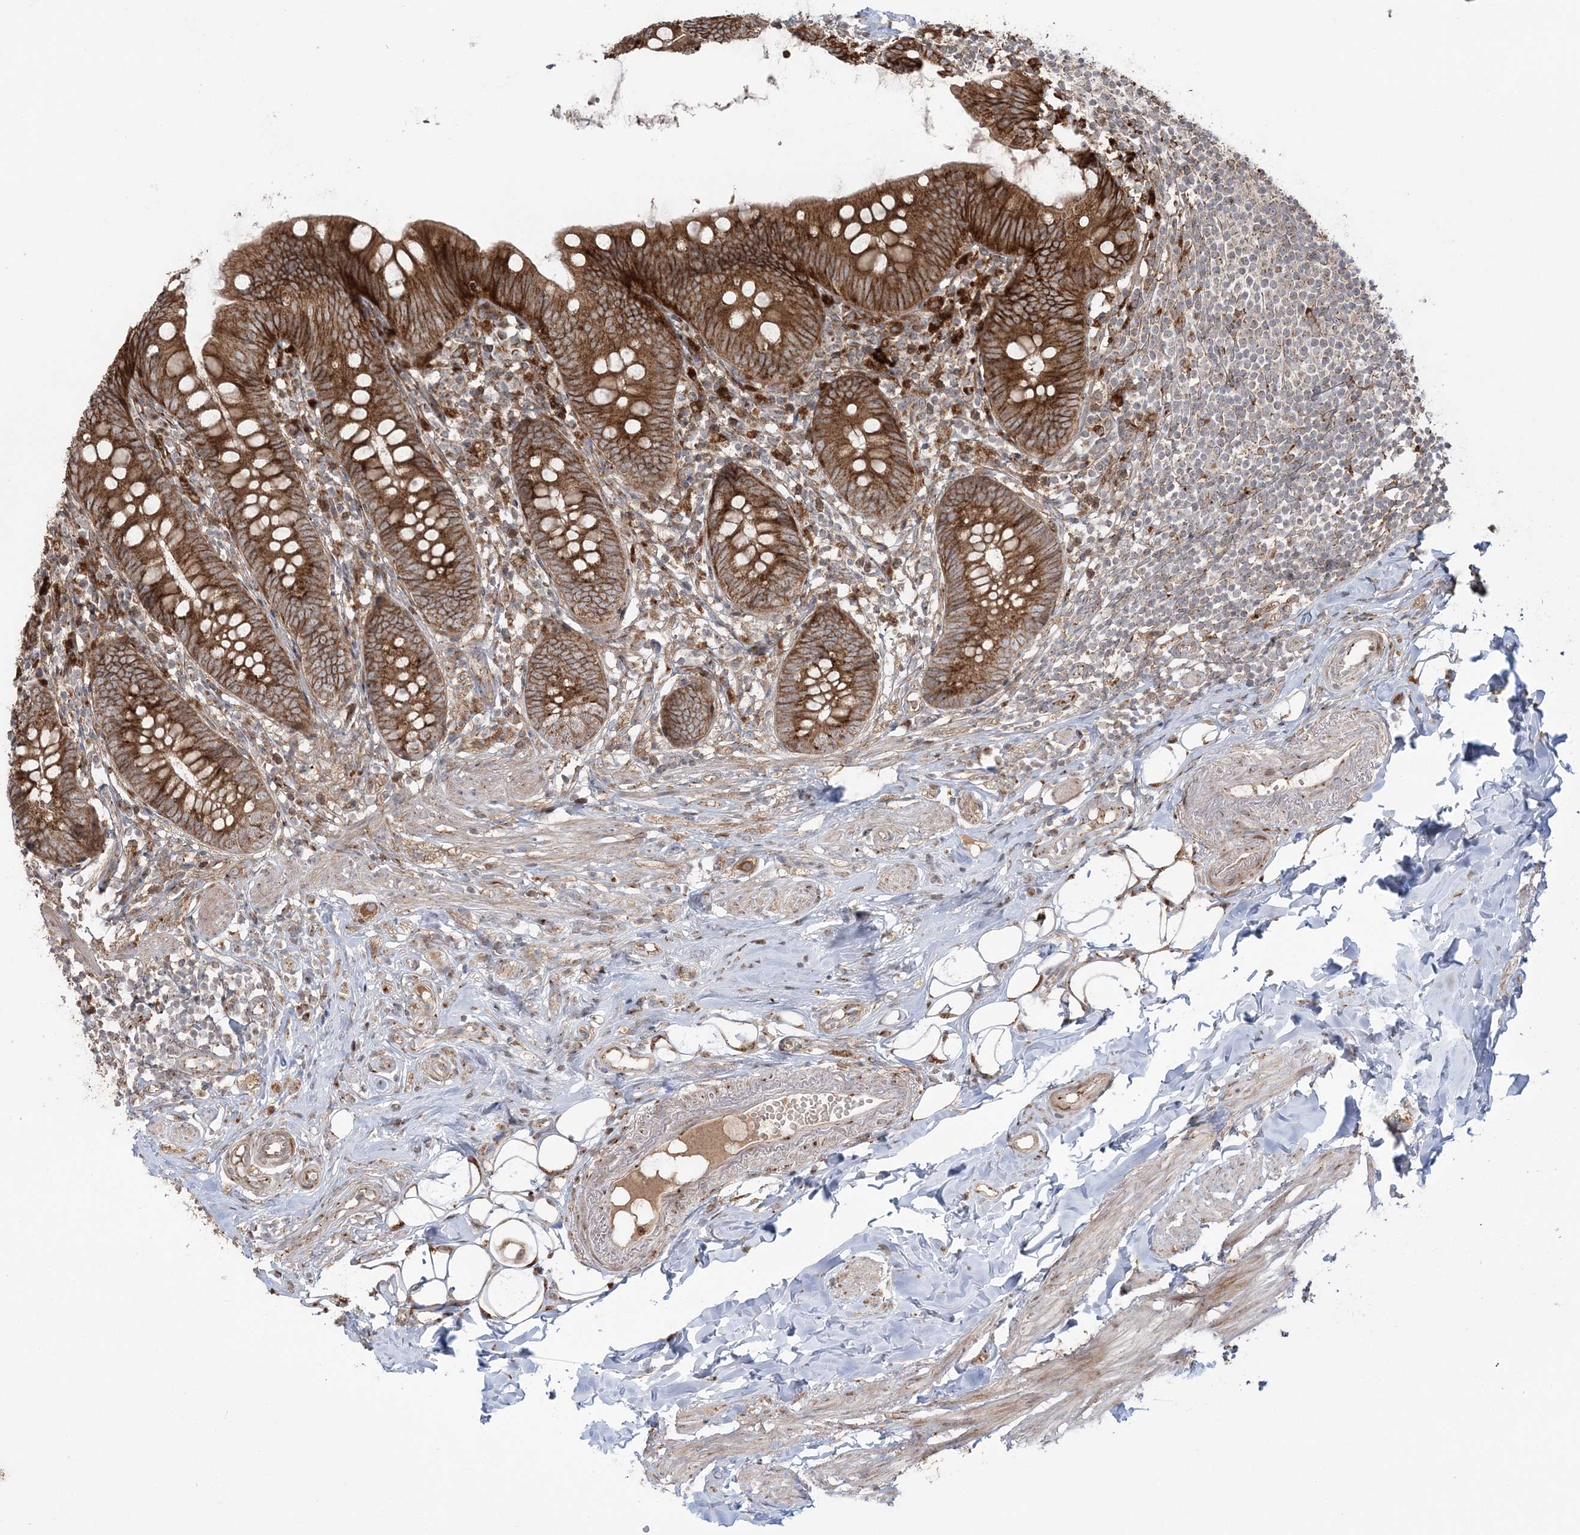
{"staining": {"intensity": "strong", "quantity": ">75%", "location": "cytoplasmic/membranous"}, "tissue": "appendix", "cell_type": "Glandular cells", "image_type": "normal", "snomed": [{"axis": "morphology", "description": "Normal tissue, NOS"}, {"axis": "topography", "description": "Appendix"}], "caption": "Immunohistochemical staining of benign appendix reveals high levels of strong cytoplasmic/membranous staining in about >75% of glandular cells.", "gene": "ABCC3", "patient": {"sex": "female", "age": 62}}